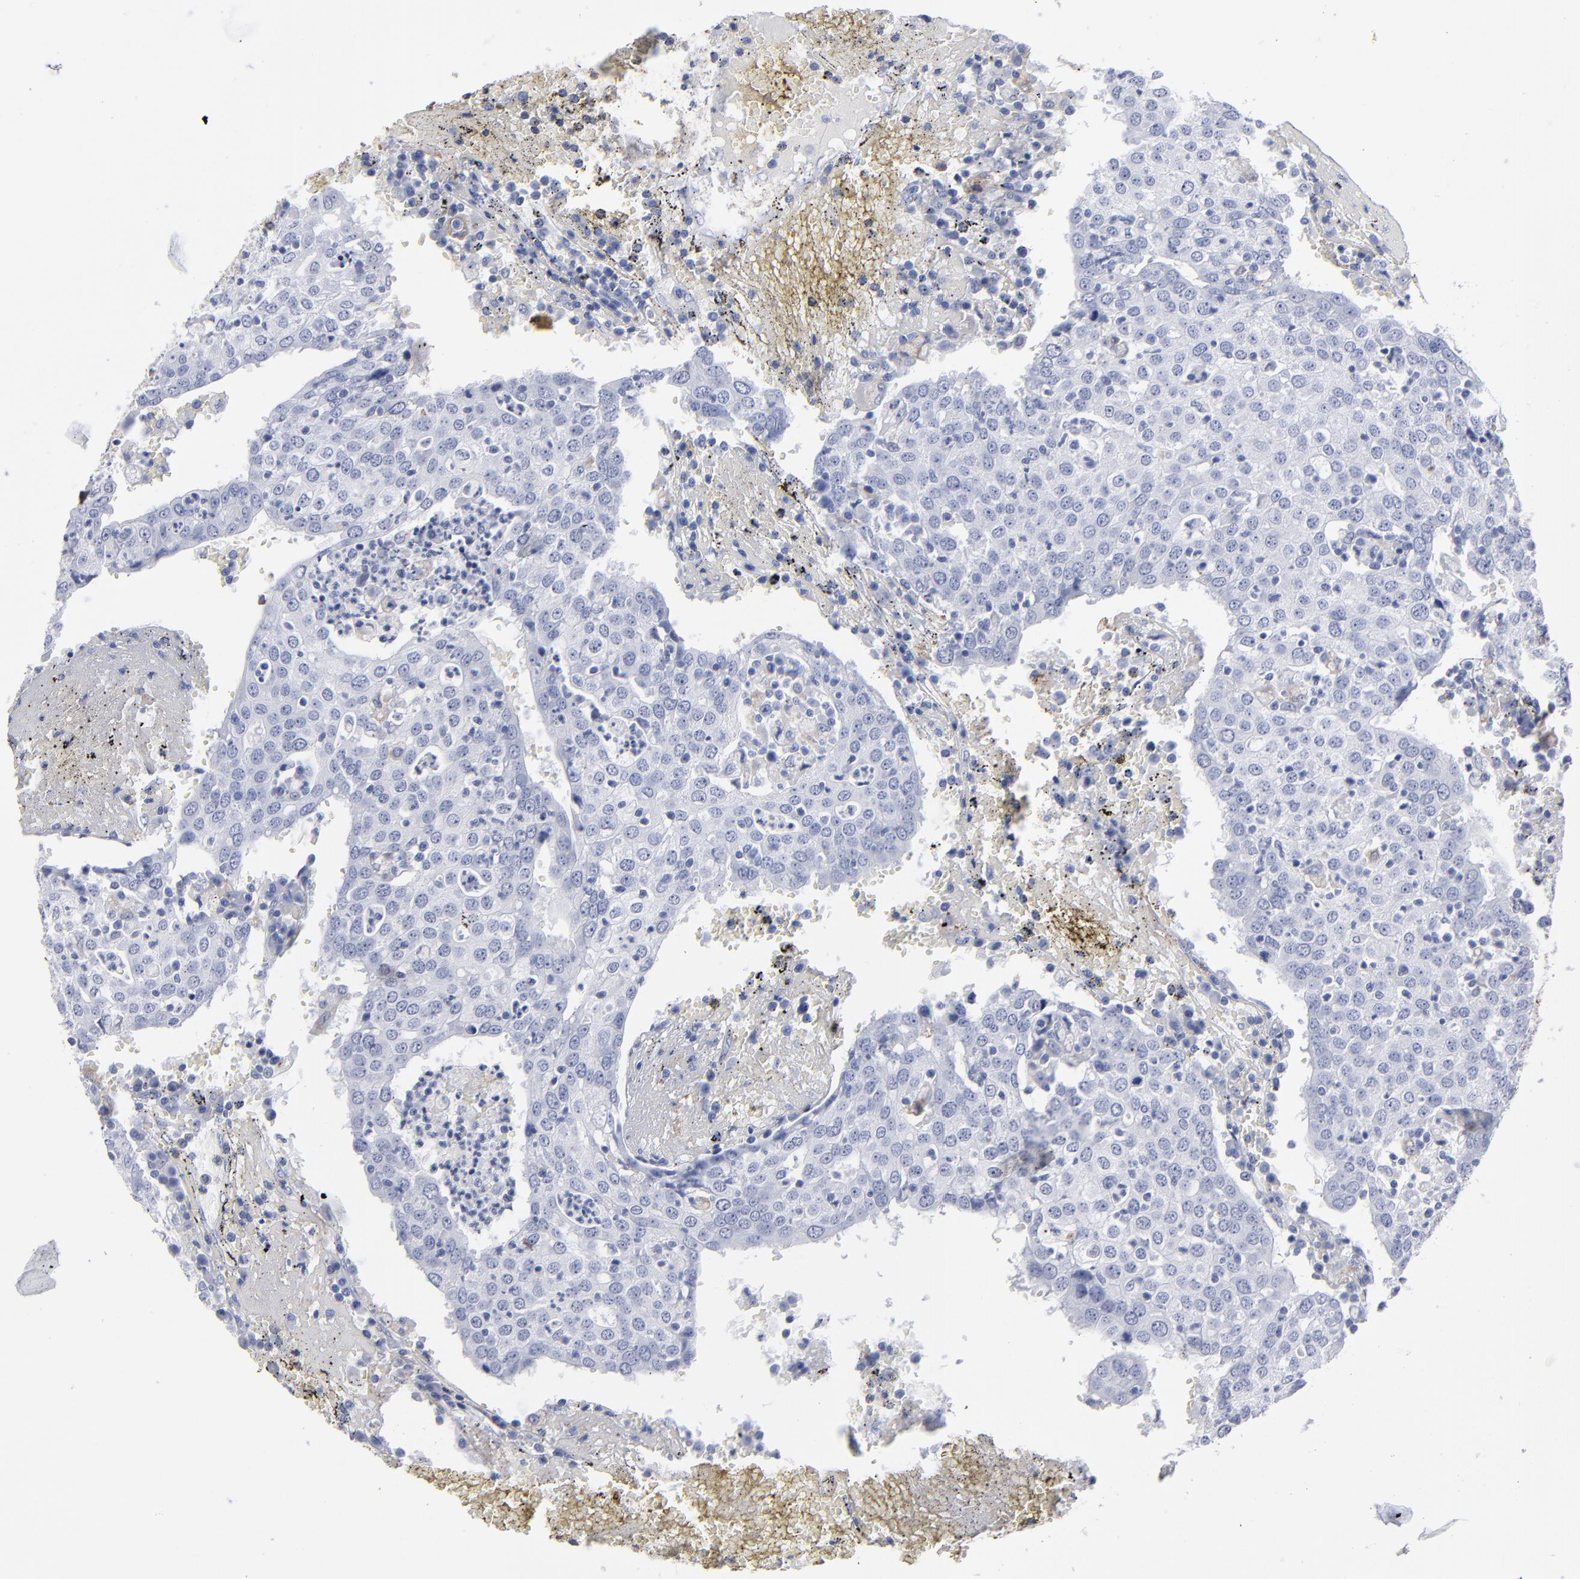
{"staining": {"intensity": "negative", "quantity": "none", "location": "none"}, "tissue": "head and neck cancer", "cell_type": "Tumor cells", "image_type": "cancer", "snomed": [{"axis": "morphology", "description": "Adenocarcinoma, NOS"}, {"axis": "topography", "description": "Salivary gland"}, {"axis": "topography", "description": "Head-Neck"}], "caption": "Immunohistochemistry micrograph of head and neck adenocarcinoma stained for a protein (brown), which displays no expression in tumor cells.", "gene": "EMILIN1", "patient": {"sex": "female", "age": 65}}